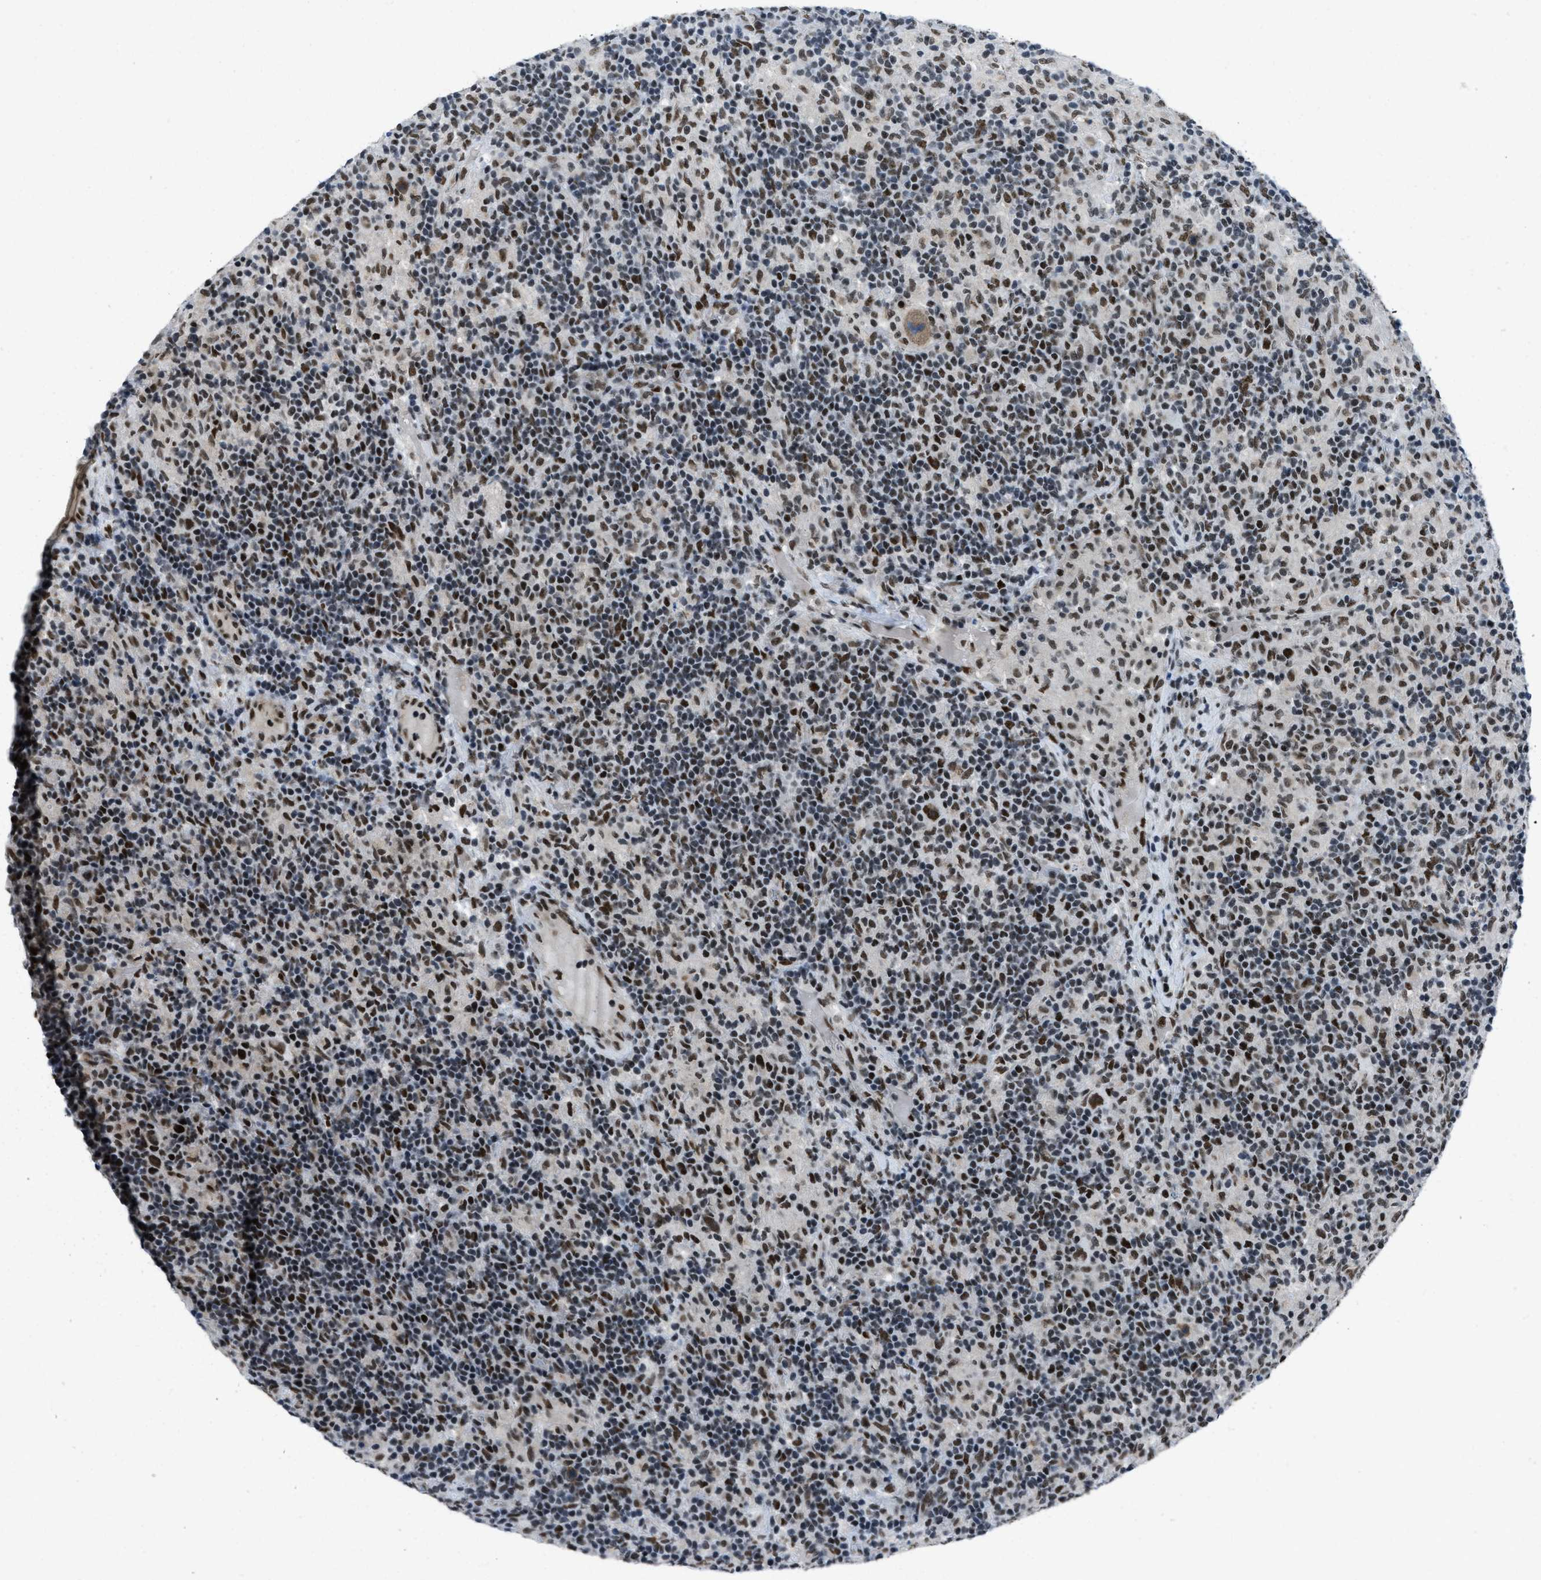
{"staining": {"intensity": "strong", "quantity": ">75%", "location": "cytoplasmic/membranous,nuclear"}, "tissue": "lymphoma", "cell_type": "Tumor cells", "image_type": "cancer", "snomed": [{"axis": "morphology", "description": "Hodgkin's disease, NOS"}, {"axis": "topography", "description": "Lymph node"}], "caption": "Immunohistochemical staining of human lymphoma displays strong cytoplasmic/membranous and nuclear protein staining in approximately >75% of tumor cells.", "gene": "GATAD2B", "patient": {"sex": "male", "age": 70}}